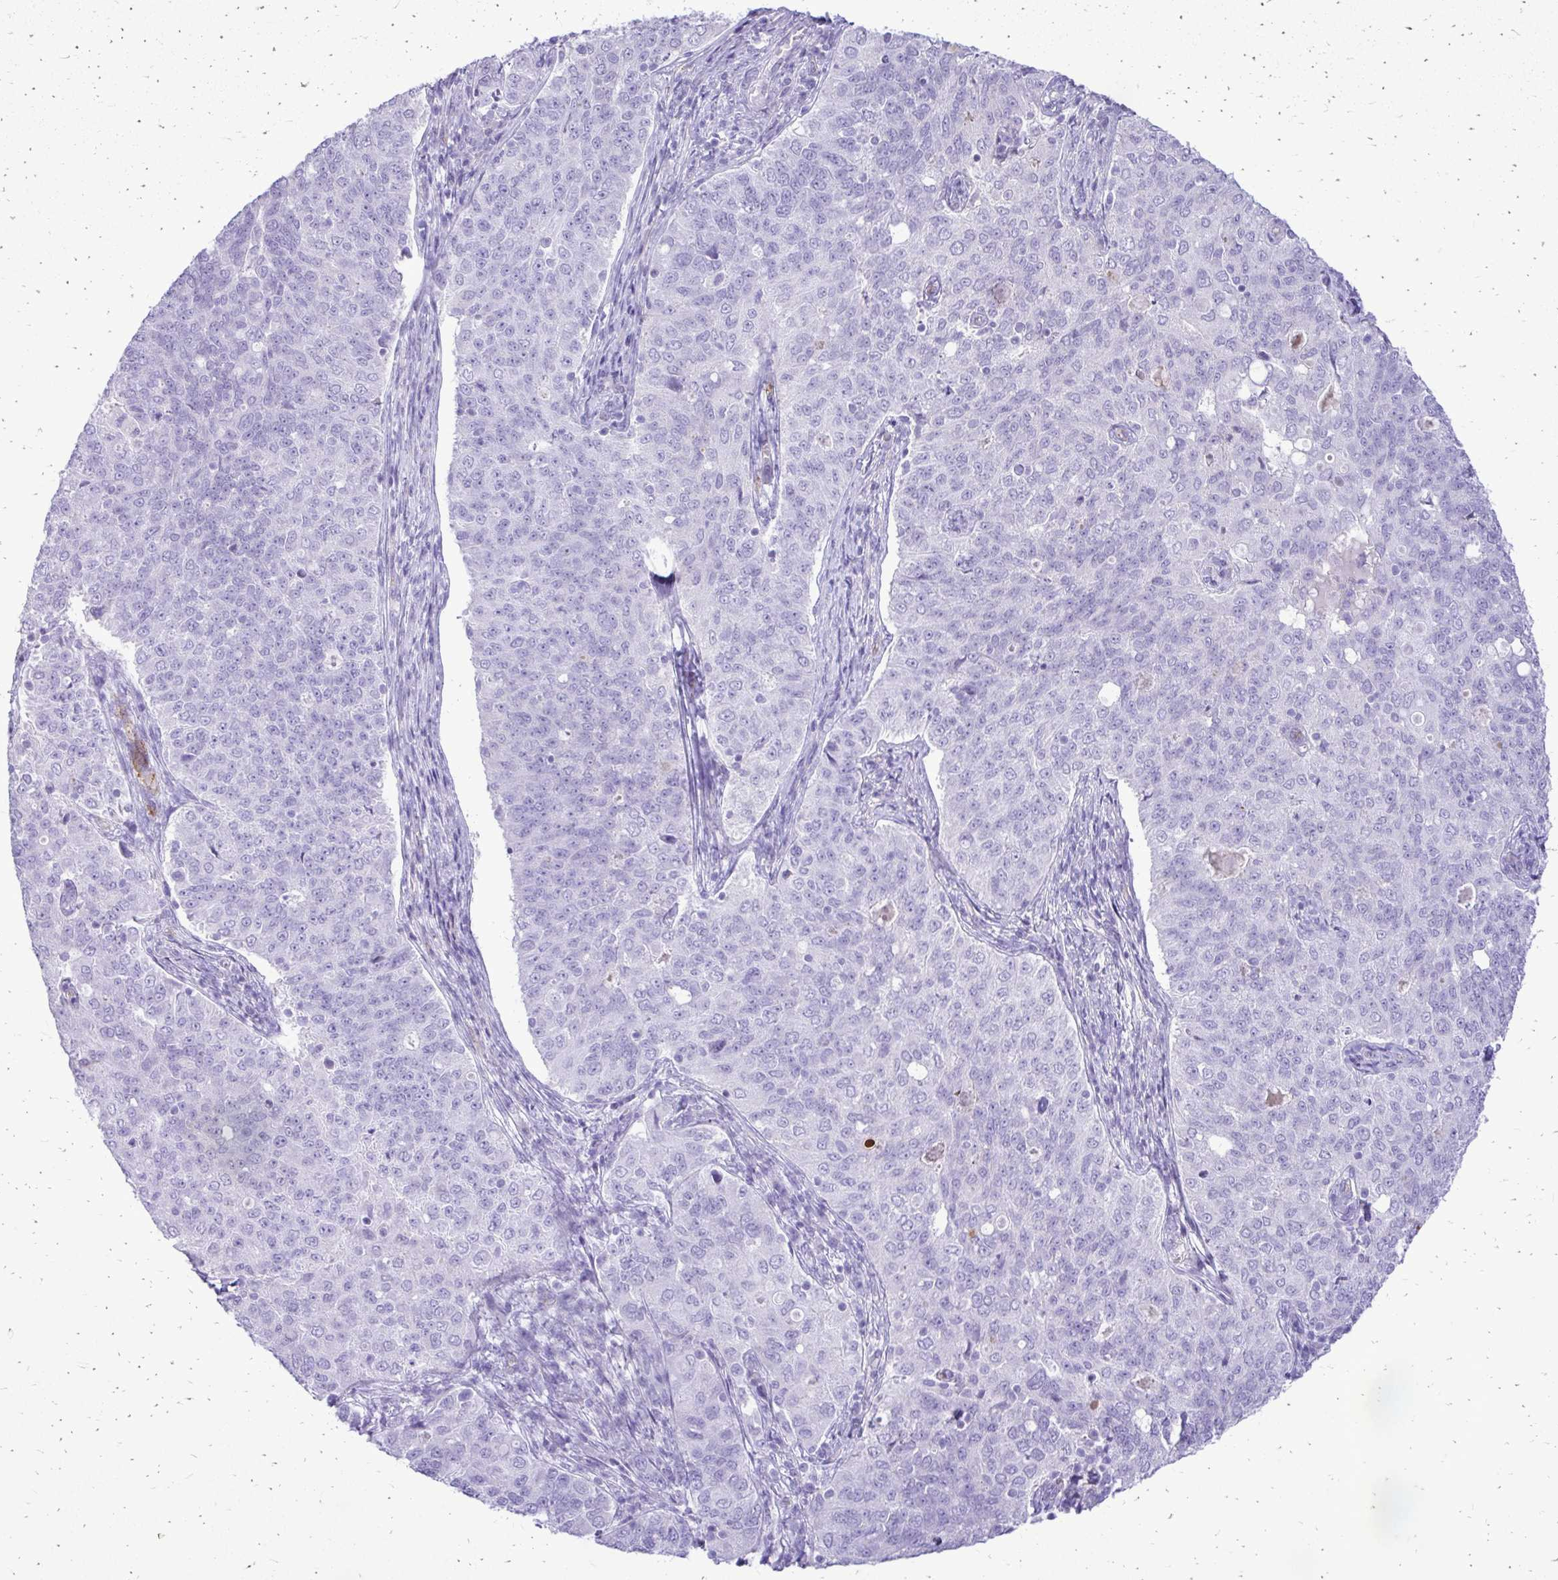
{"staining": {"intensity": "negative", "quantity": "none", "location": "none"}, "tissue": "endometrial cancer", "cell_type": "Tumor cells", "image_type": "cancer", "snomed": [{"axis": "morphology", "description": "Adenocarcinoma, NOS"}, {"axis": "topography", "description": "Endometrium"}], "caption": "An image of human endometrial cancer is negative for staining in tumor cells. Nuclei are stained in blue.", "gene": "PELI3", "patient": {"sex": "female", "age": 43}}